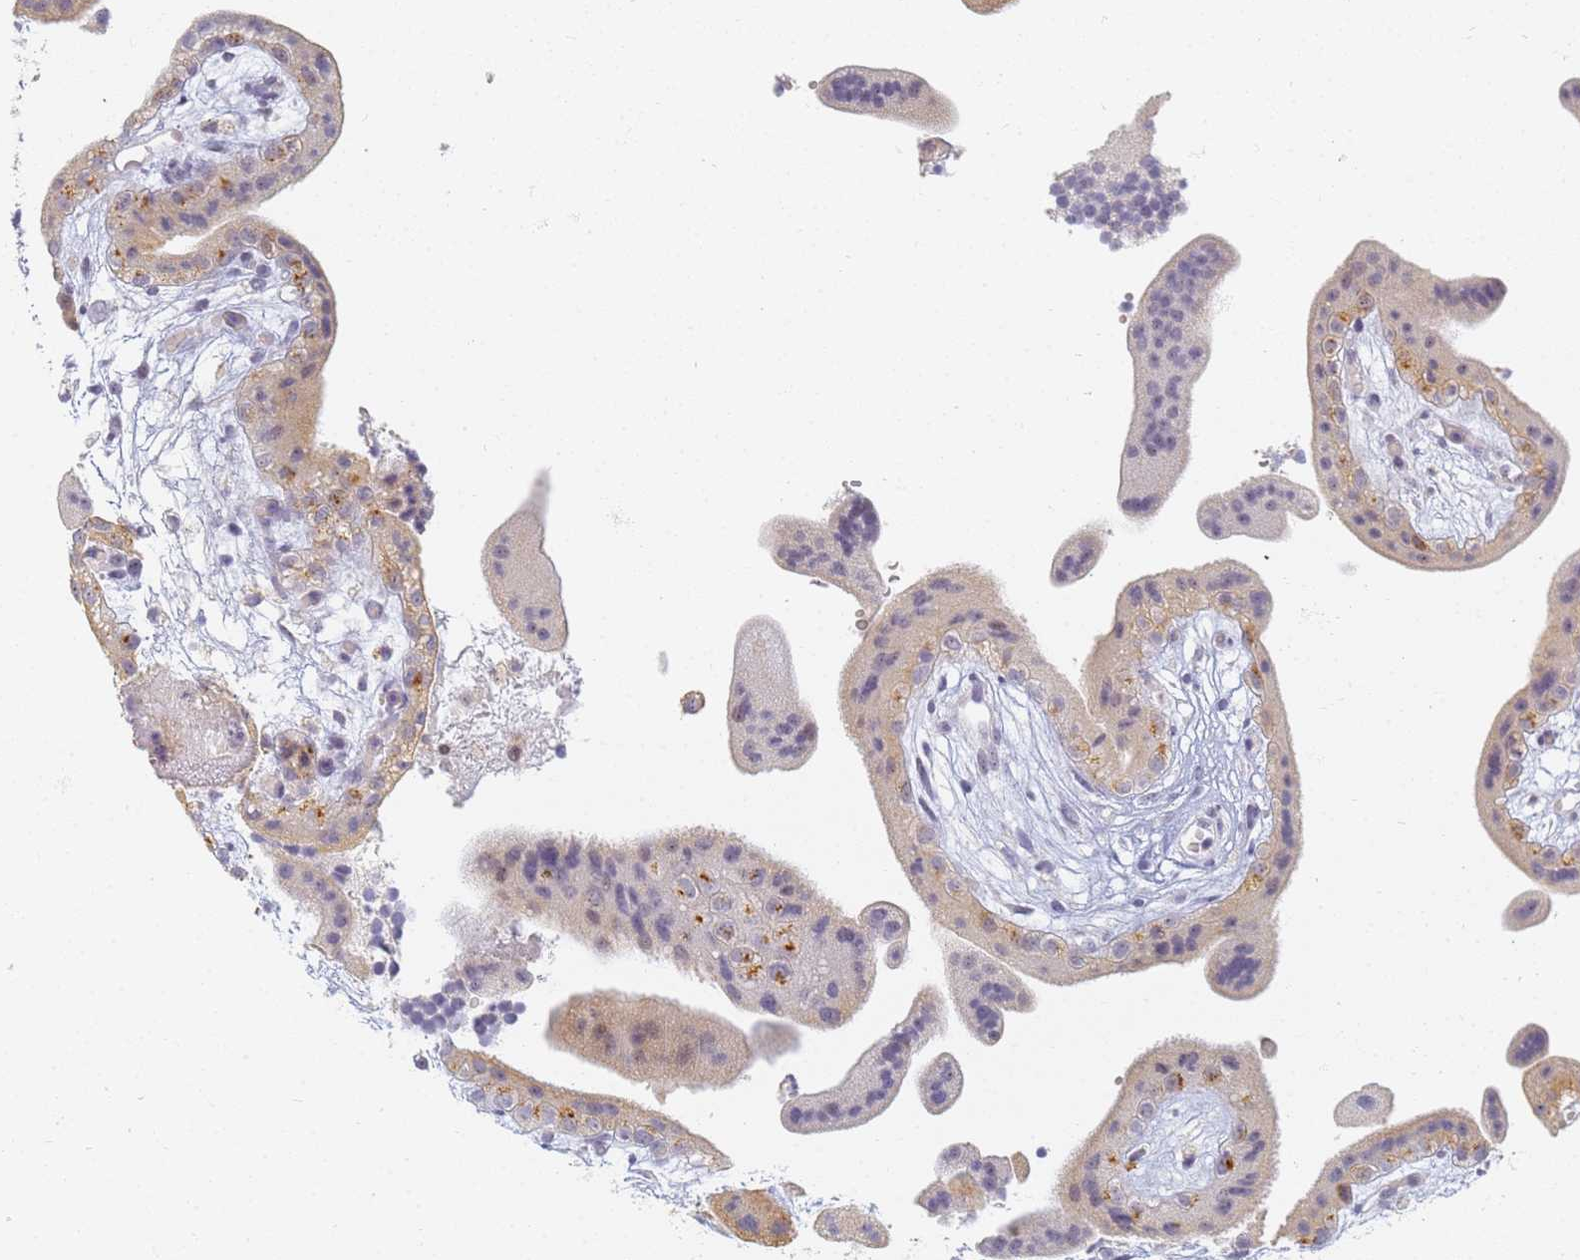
{"staining": {"intensity": "negative", "quantity": "none", "location": "none"}, "tissue": "placenta", "cell_type": "Decidual cells", "image_type": "normal", "snomed": [{"axis": "morphology", "description": "Normal tissue, NOS"}, {"axis": "topography", "description": "Placenta"}], "caption": "High magnification brightfield microscopy of benign placenta stained with DAB (3,3'-diaminobenzidine) (brown) and counterstained with hematoxylin (blue): decidual cells show no significant expression. (Brightfield microscopy of DAB IHC at high magnification).", "gene": "SLC38A9", "patient": {"sex": "female", "age": 18}}